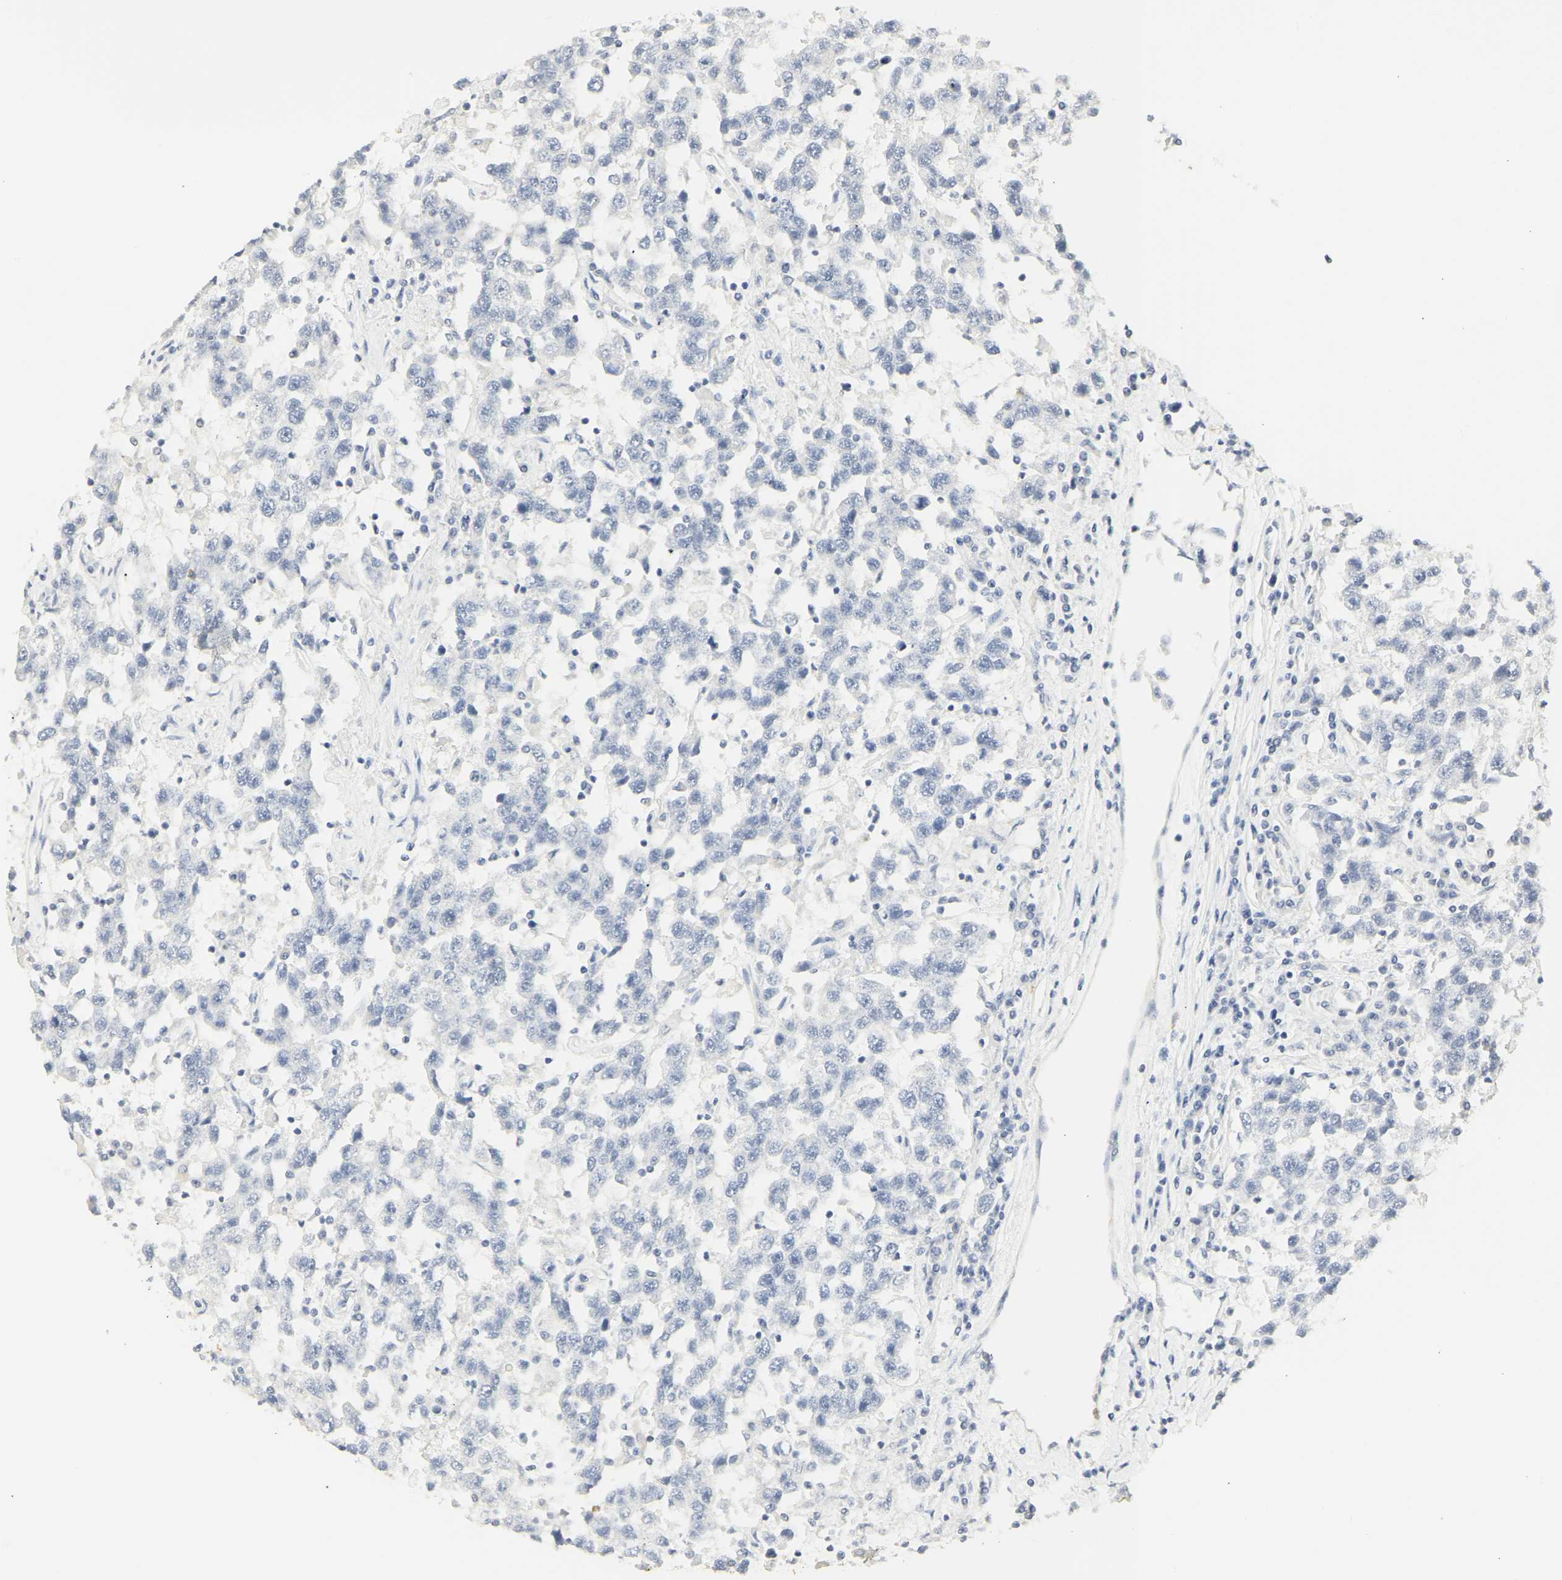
{"staining": {"intensity": "negative", "quantity": "none", "location": "none"}, "tissue": "testis cancer", "cell_type": "Tumor cells", "image_type": "cancer", "snomed": [{"axis": "morphology", "description": "Seminoma, NOS"}, {"axis": "topography", "description": "Testis"}], "caption": "A high-resolution image shows immunohistochemistry (IHC) staining of testis cancer (seminoma), which demonstrates no significant staining in tumor cells.", "gene": "CEACAM5", "patient": {"sex": "male", "age": 41}}